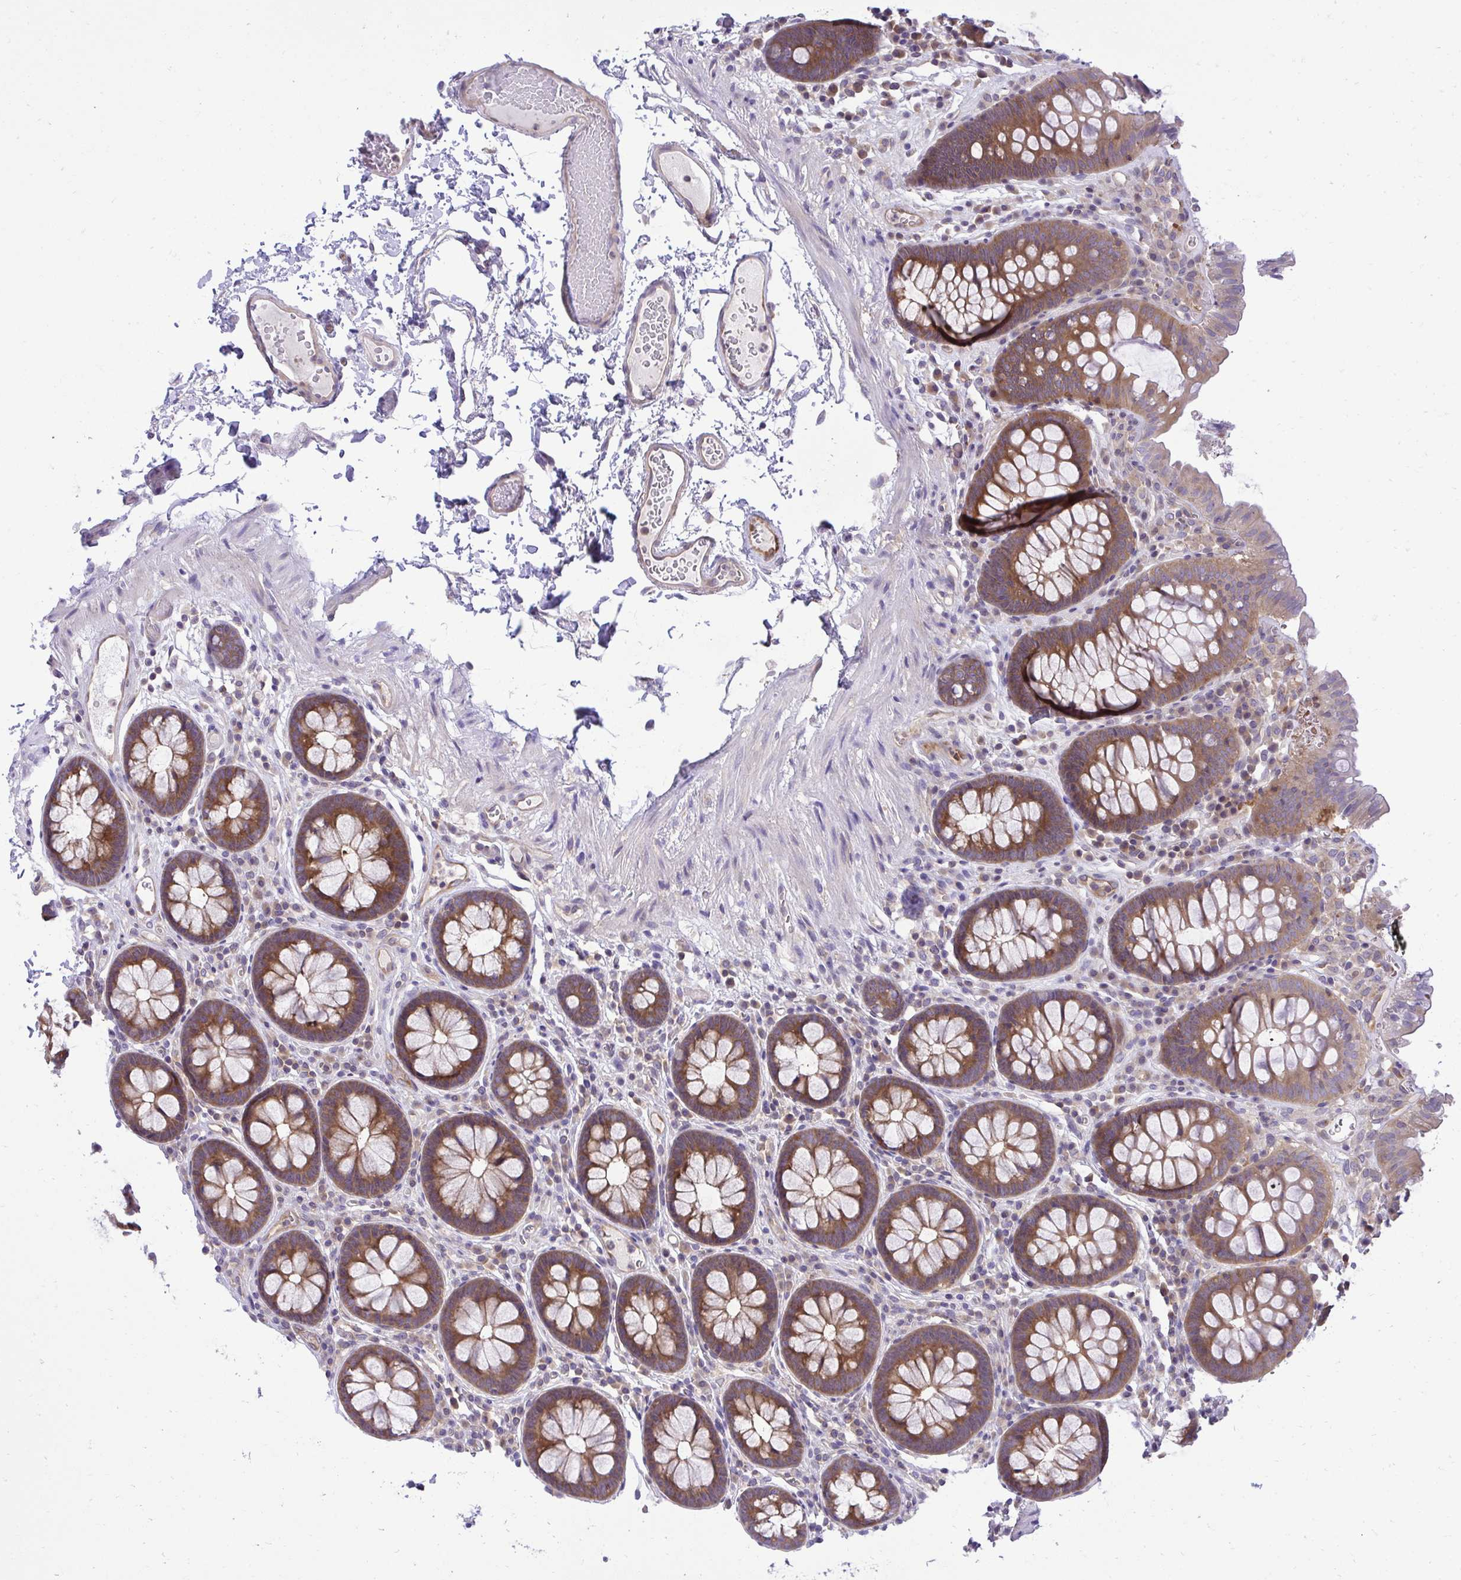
{"staining": {"intensity": "moderate", "quantity": "<25%", "location": "cytoplasmic/membranous"}, "tissue": "colon", "cell_type": "Endothelial cells", "image_type": "normal", "snomed": [{"axis": "morphology", "description": "Normal tissue, NOS"}, {"axis": "topography", "description": "Colon"}, {"axis": "topography", "description": "Peripheral nerve tissue"}], "caption": "This micrograph displays immunohistochemistry staining of unremarkable colon, with low moderate cytoplasmic/membranous positivity in approximately <25% of endothelial cells.", "gene": "PPP5C", "patient": {"sex": "male", "age": 84}}